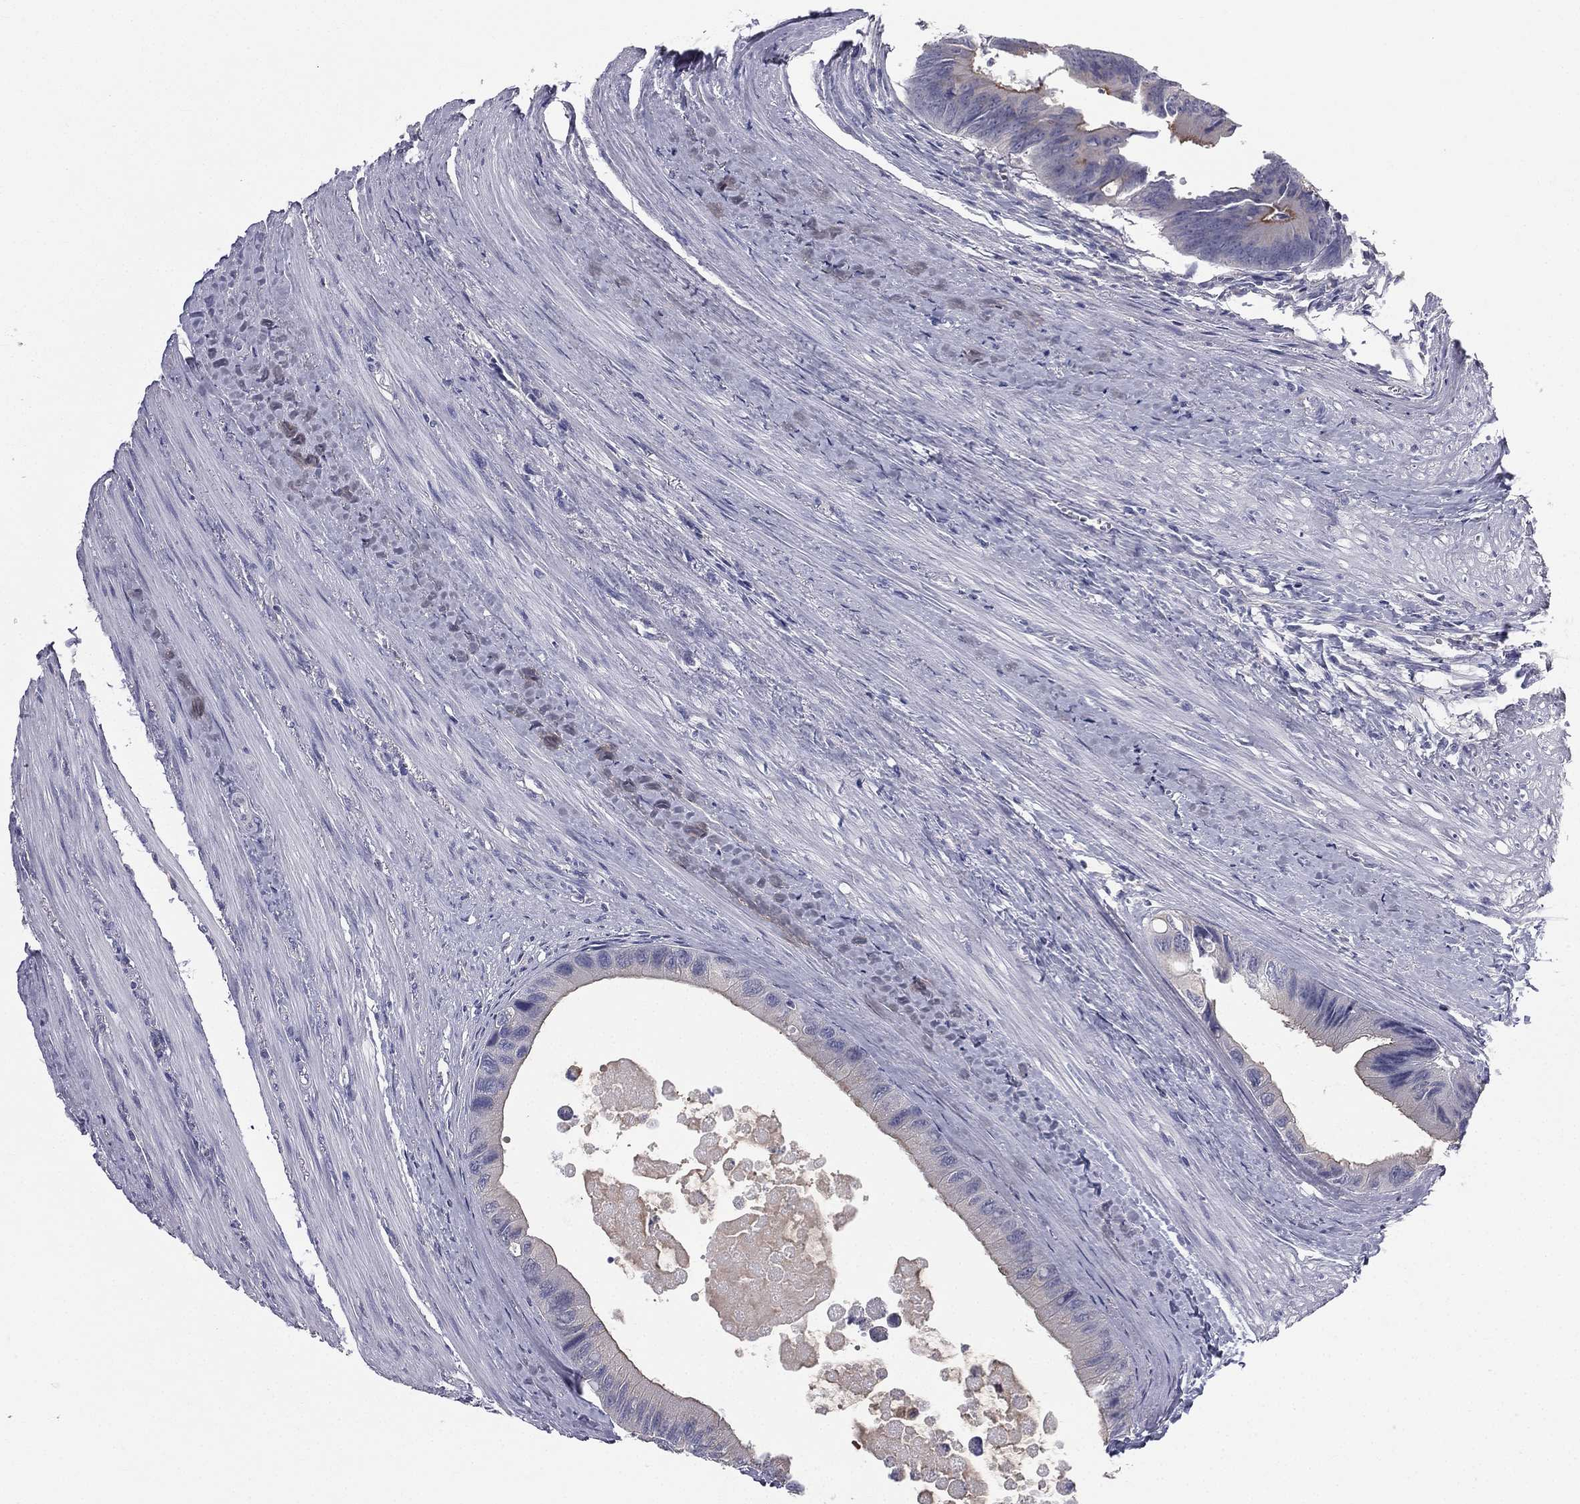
{"staining": {"intensity": "moderate", "quantity": "<25%", "location": "cytoplasmic/membranous"}, "tissue": "colorectal cancer", "cell_type": "Tumor cells", "image_type": "cancer", "snomed": [{"axis": "morphology", "description": "Normal tissue, NOS"}, {"axis": "morphology", "description": "Adenocarcinoma, NOS"}, {"axis": "topography", "description": "Colon"}], "caption": "Immunohistochemistry staining of colorectal cancer (adenocarcinoma), which displays low levels of moderate cytoplasmic/membranous staining in about <25% of tumor cells indicating moderate cytoplasmic/membranous protein positivity. The staining was performed using DAB (brown) for protein detection and nuclei were counterstained in hematoxylin (blue).", "gene": "MUC13", "patient": {"sex": "male", "age": 65}}